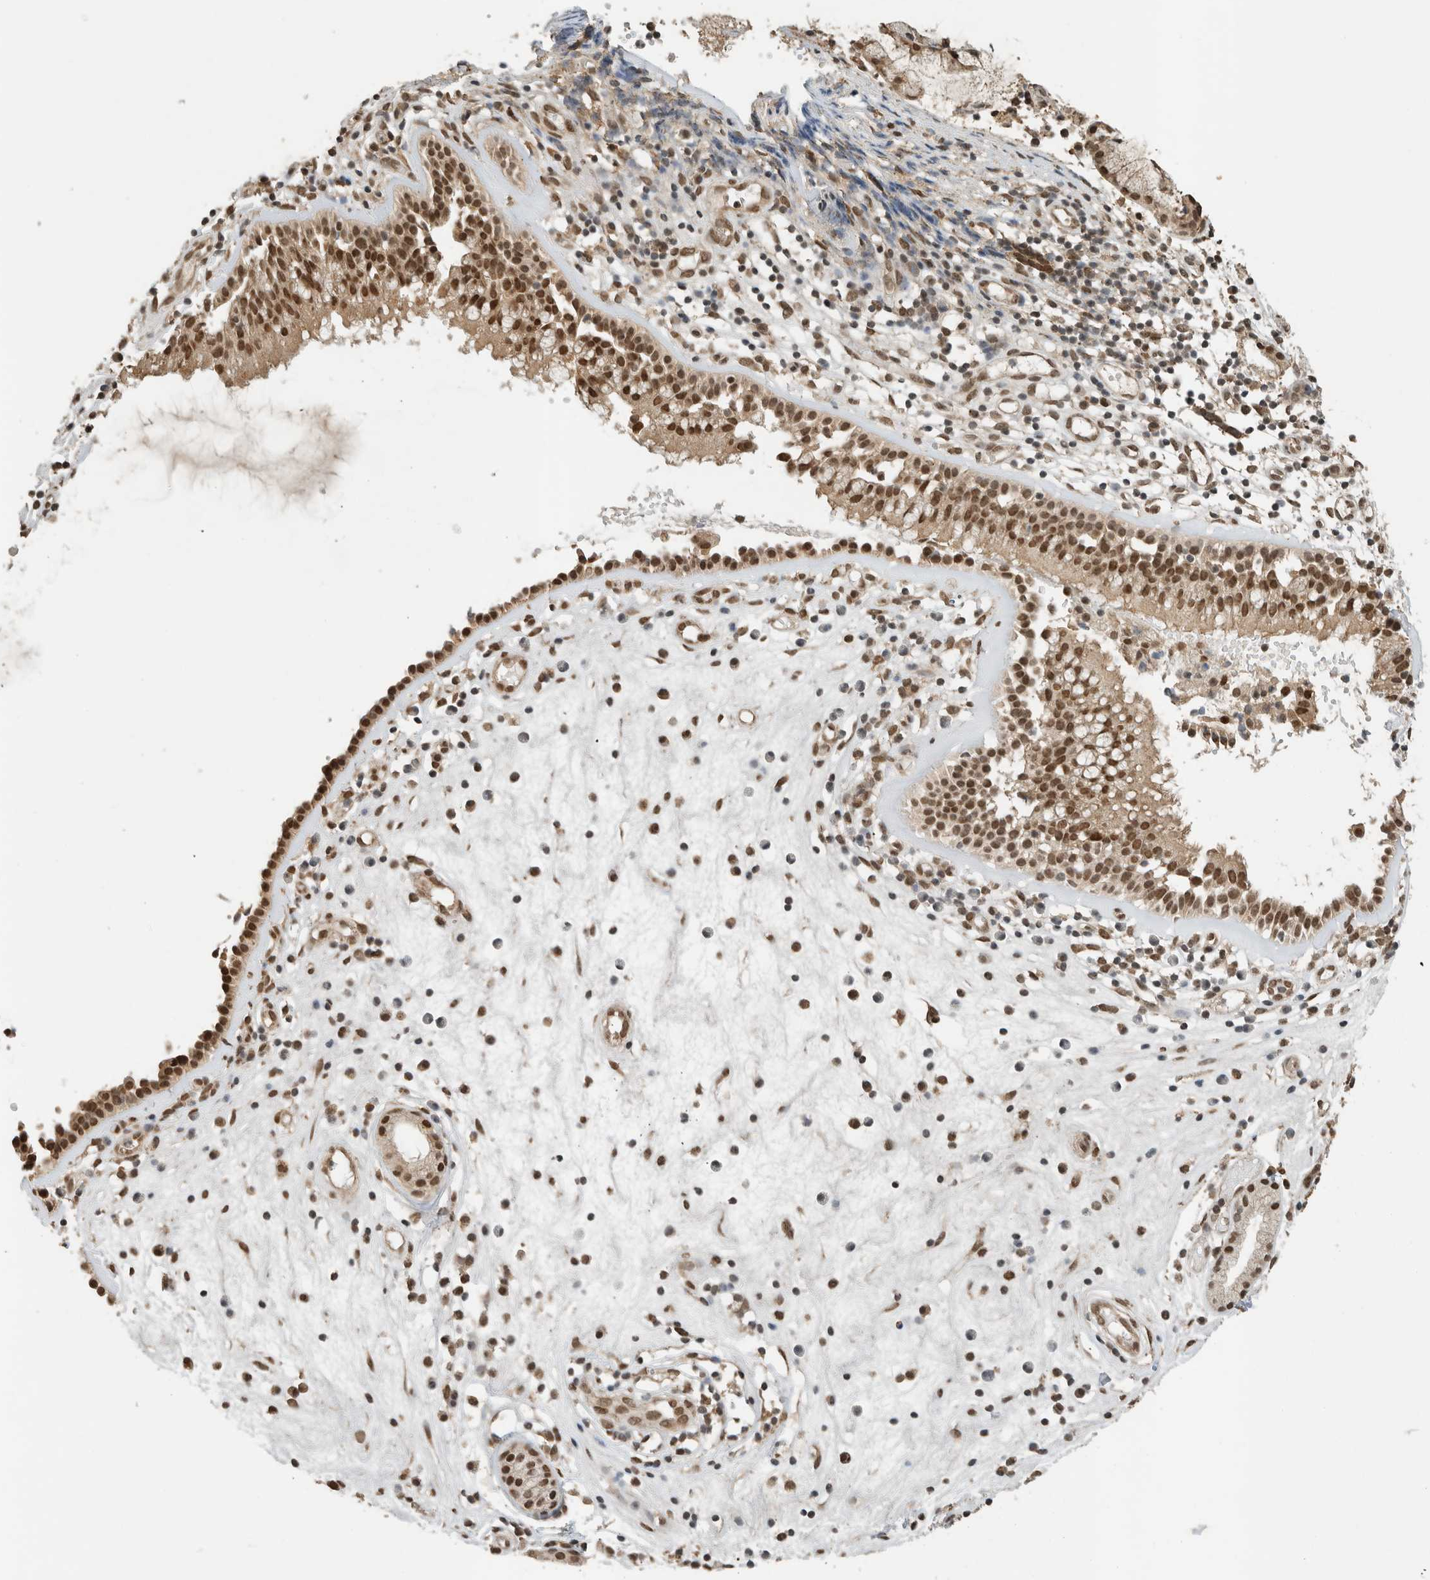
{"staining": {"intensity": "moderate", "quantity": ">75%", "location": "cytoplasmic/membranous,nuclear"}, "tissue": "nasopharynx", "cell_type": "Respiratory epithelial cells", "image_type": "normal", "snomed": [{"axis": "morphology", "description": "Normal tissue, NOS"}, {"axis": "topography", "description": "Nasopharynx"}], "caption": "Brown immunohistochemical staining in normal nasopharynx reveals moderate cytoplasmic/membranous,nuclear staining in about >75% of respiratory epithelial cells.", "gene": "C1orf21", "patient": {"sex": "female", "age": 39}}